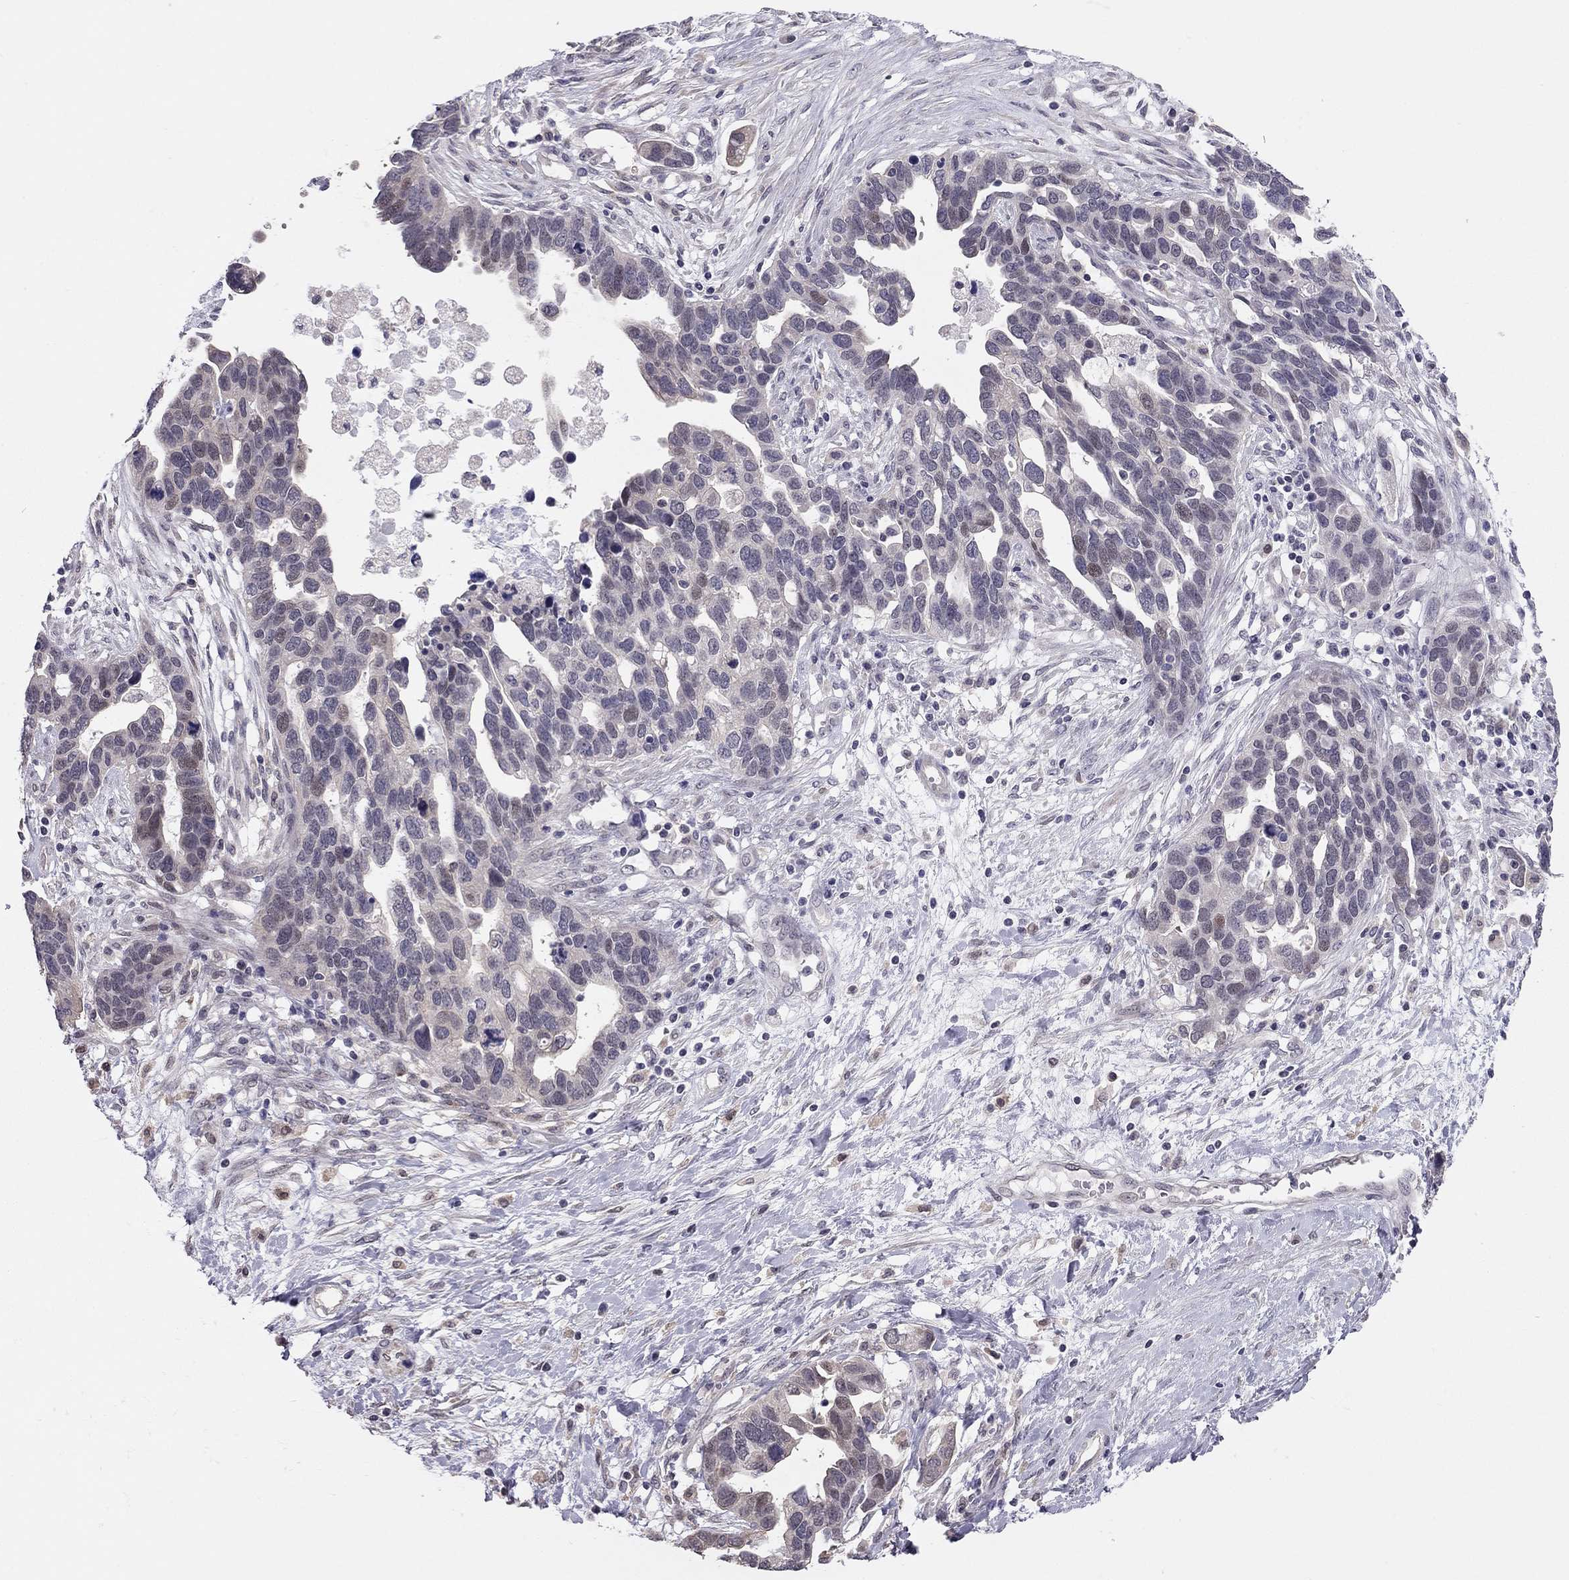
{"staining": {"intensity": "negative", "quantity": "none", "location": "none"}, "tissue": "ovarian cancer", "cell_type": "Tumor cells", "image_type": "cancer", "snomed": [{"axis": "morphology", "description": "Cystadenocarcinoma, serous, NOS"}, {"axis": "topography", "description": "Ovary"}], "caption": "Photomicrograph shows no protein expression in tumor cells of ovarian cancer tissue.", "gene": "HSF2BP", "patient": {"sex": "female", "age": 54}}